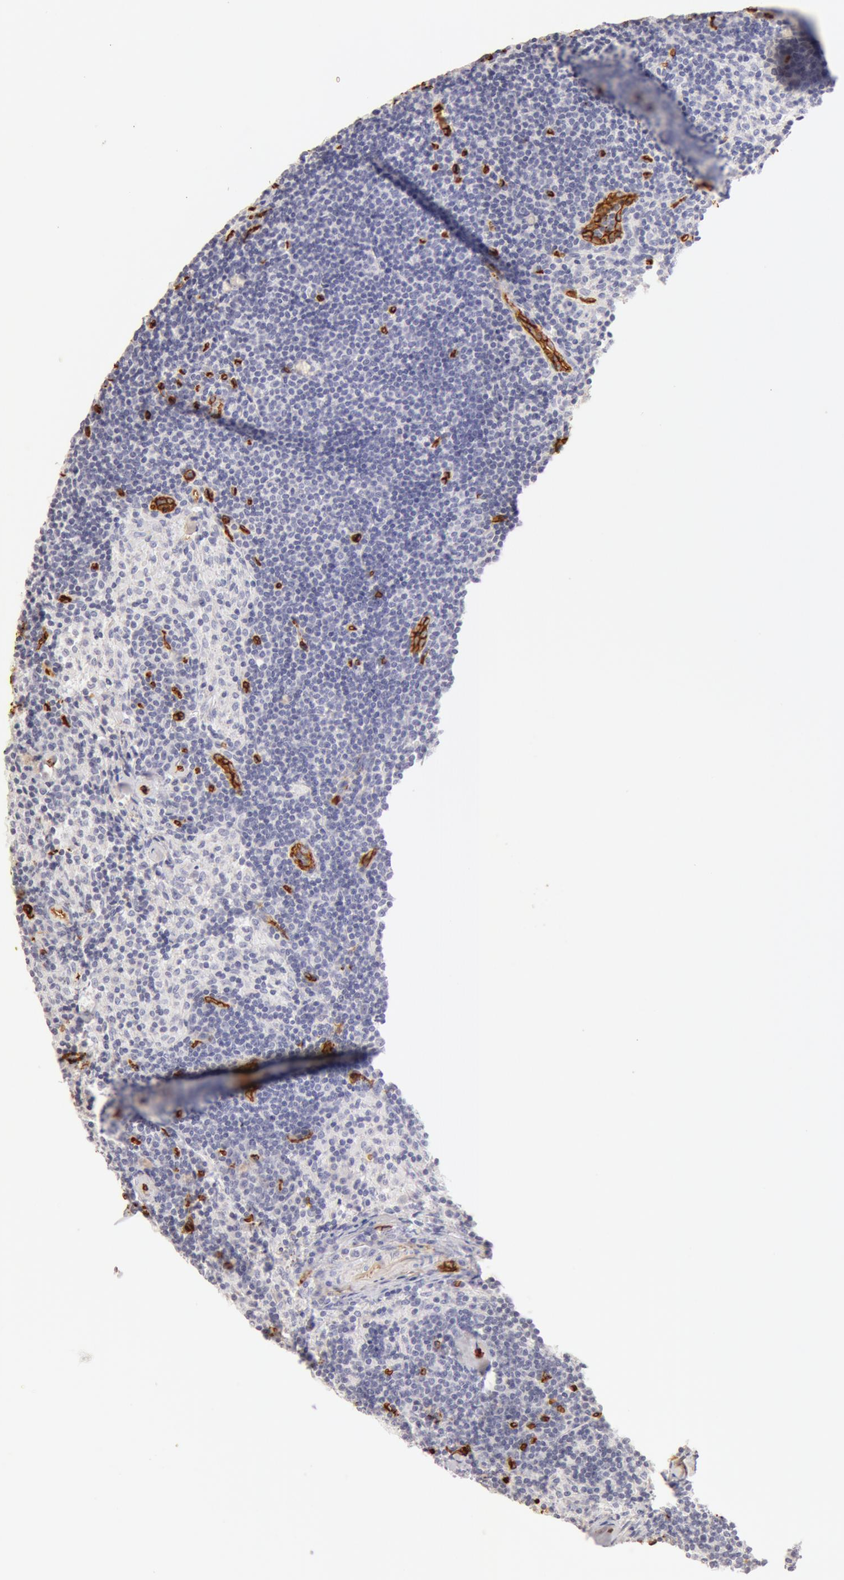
{"staining": {"intensity": "negative", "quantity": "none", "location": "none"}, "tissue": "lymph node", "cell_type": "Germinal center cells", "image_type": "normal", "snomed": [{"axis": "morphology", "description": "Normal tissue, NOS"}, {"axis": "morphology", "description": "Inflammation, NOS"}, {"axis": "topography", "description": "Lymph node"}, {"axis": "topography", "description": "Salivary gland"}], "caption": "IHC histopathology image of benign lymph node: lymph node stained with DAB (3,3'-diaminobenzidine) exhibits no significant protein staining in germinal center cells.", "gene": "AQP1", "patient": {"sex": "male", "age": 3}}